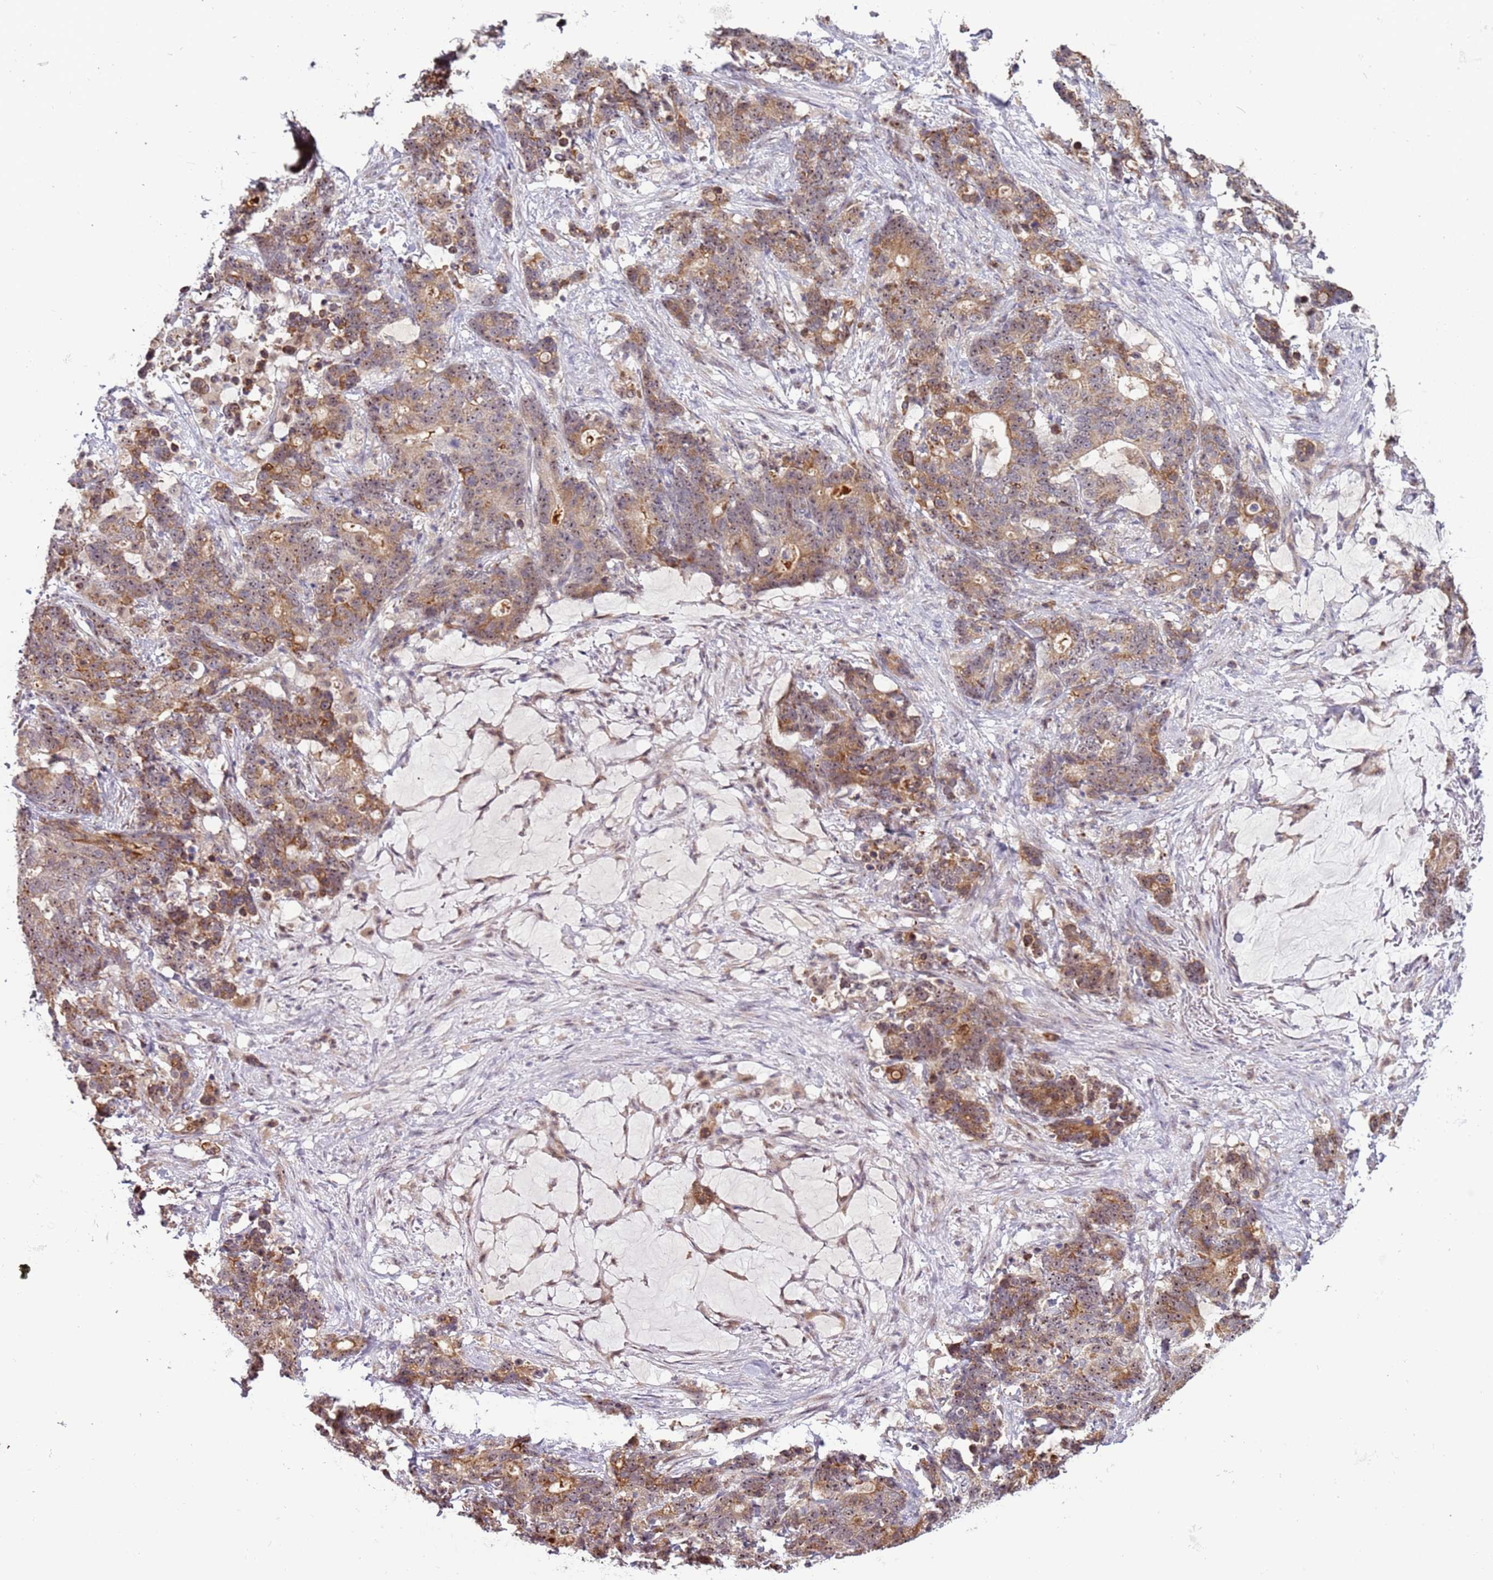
{"staining": {"intensity": "moderate", "quantity": ">75%", "location": "cytoplasmic/membranous,nuclear"}, "tissue": "stomach cancer", "cell_type": "Tumor cells", "image_type": "cancer", "snomed": [{"axis": "morphology", "description": "Normal tissue, NOS"}, {"axis": "morphology", "description": "Adenocarcinoma, NOS"}, {"axis": "topography", "description": "Stomach"}], "caption": "A brown stain highlights moderate cytoplasmic/membranous and nuclear expression of a protein in human stomach adenocarcinoma tumor cells. Nuclei are stained in blue.", "gene": "UCMA", "patient": {"sex": "female", "age": 64}}